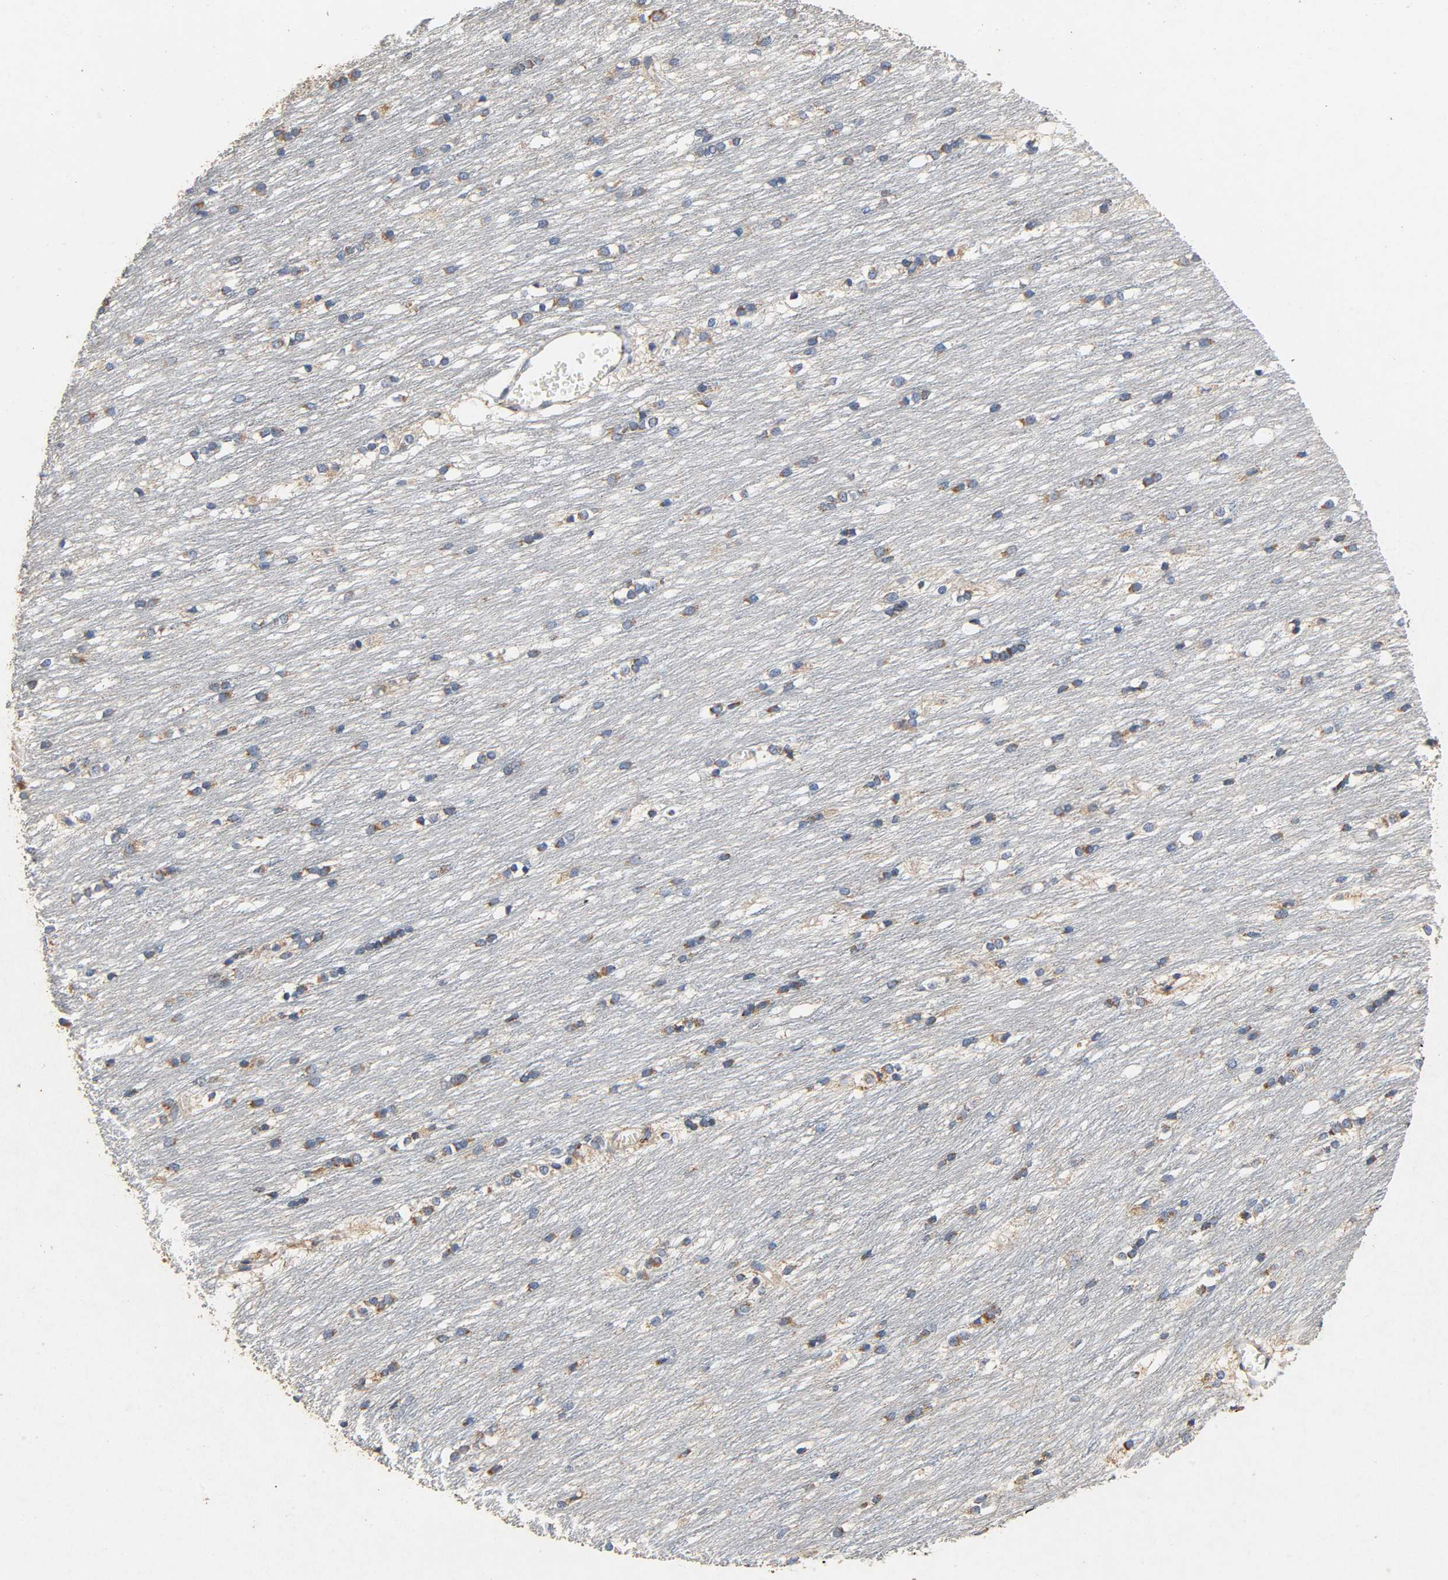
{"staining": {"intensity": "negative", "quantity": "none", "location": "none"}, "tissue": "caudate", "cell_type": "Glial cells", "image_type": "normal", "snomed": [{"axis": "morphology", "description": "Normal tissue, NOS"}, {"axis": "topography", "description": "Lateral ventricle wall"}], "caption": "This is an immunohistochemistry histopathology image of normal caudate. There is no expression in glial cells.", "gene": "NDUFS3", "patient": {"sex": "female", "age": 19}}